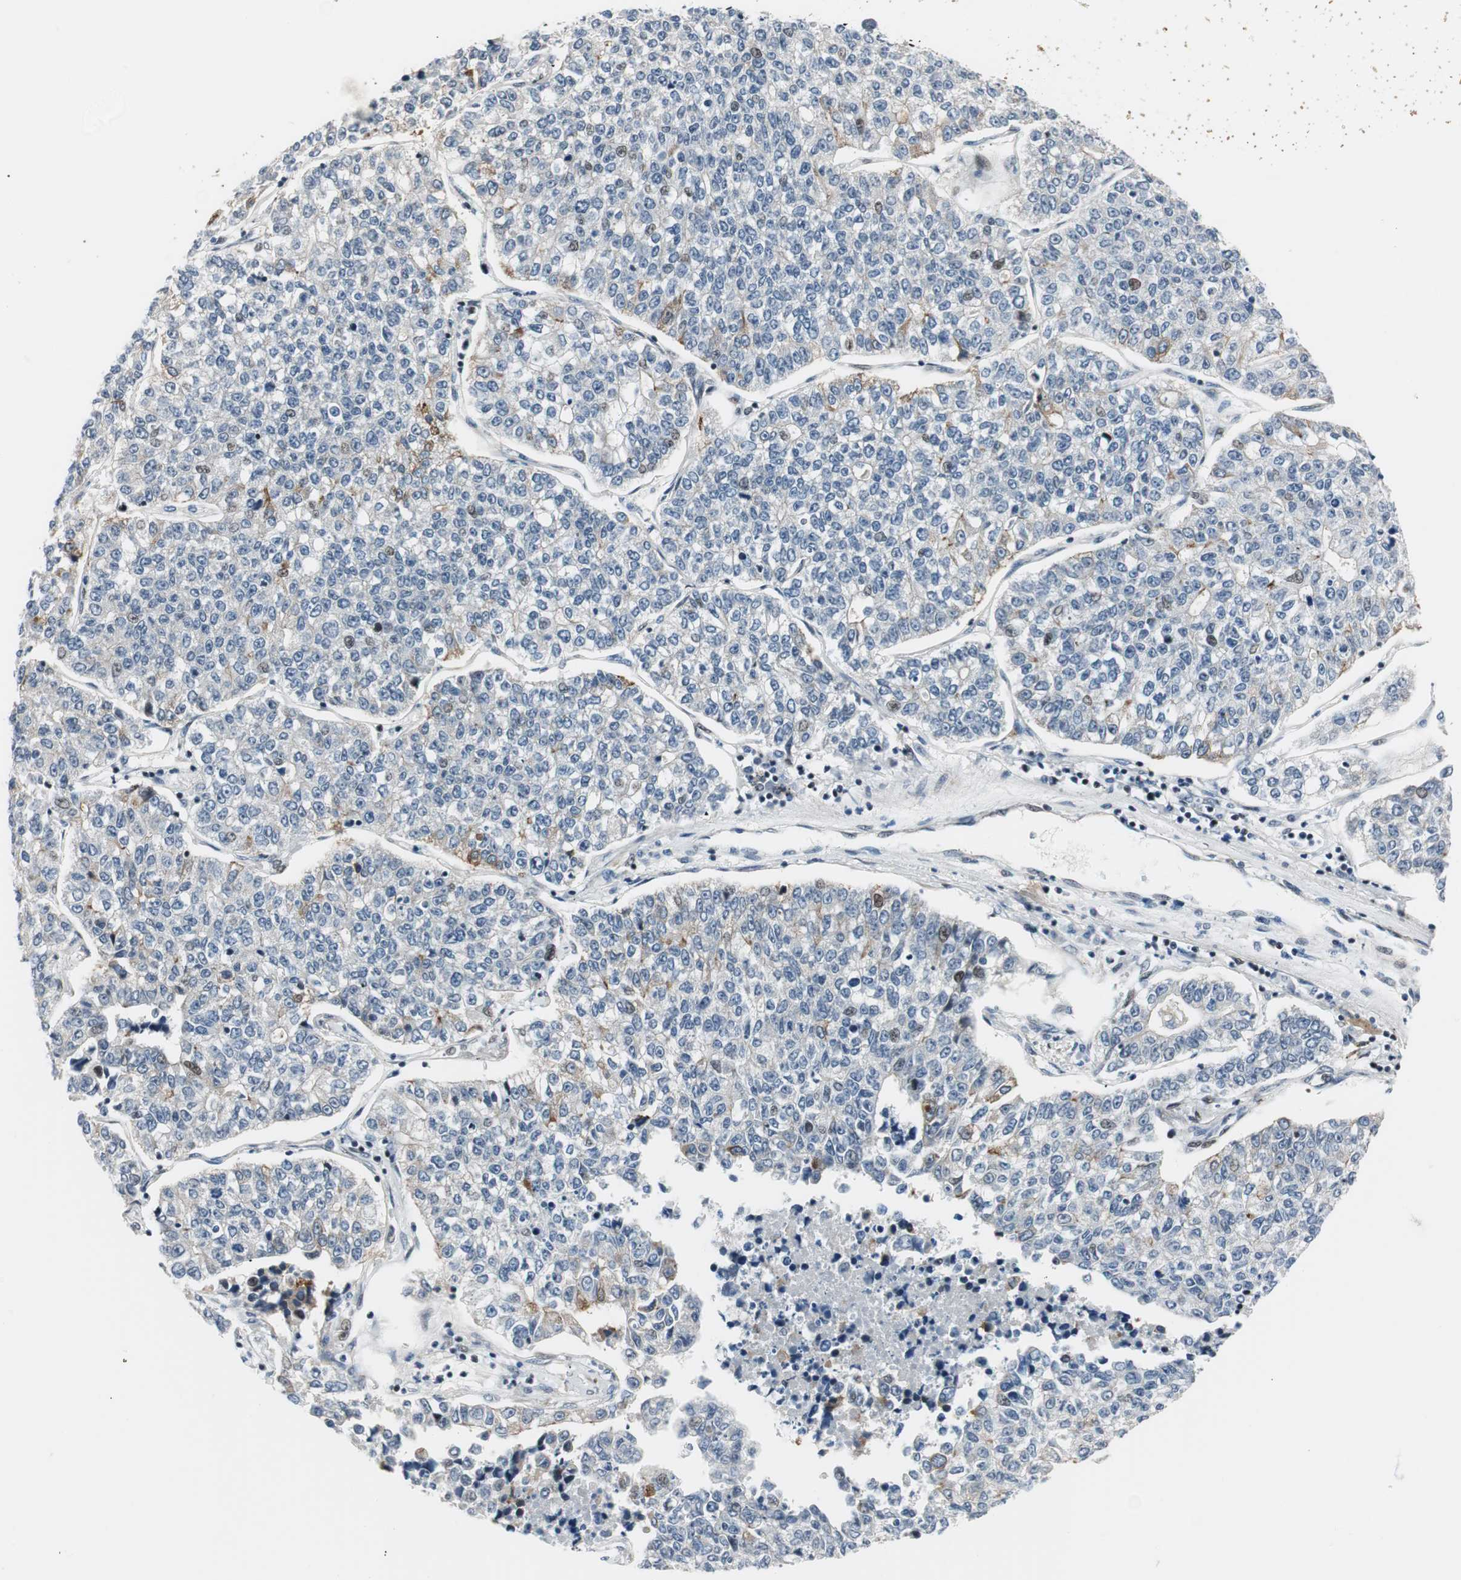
{"staining": {"intensity": "moderate", "quantity": "<25%", "location": "cytoplasmic/membranous"}, "tissue": "lung cancer", "cell_type": "Tumor cells", "image_type": "cancer", "snomed": [{"axis": "morphology", "description": "Adenocarcinoma, NOS"}, {"axis": "topography", "description": "Lung"}], "caption": "There is low levels of moderate cytoplasmic/membranous expression in tumor cells of adenocarcinoma (lung), as demonstrated by immunohistochemical staining (brown color).", "gene": "RAD1", "patient": {"sex": "male", "age": 49}}